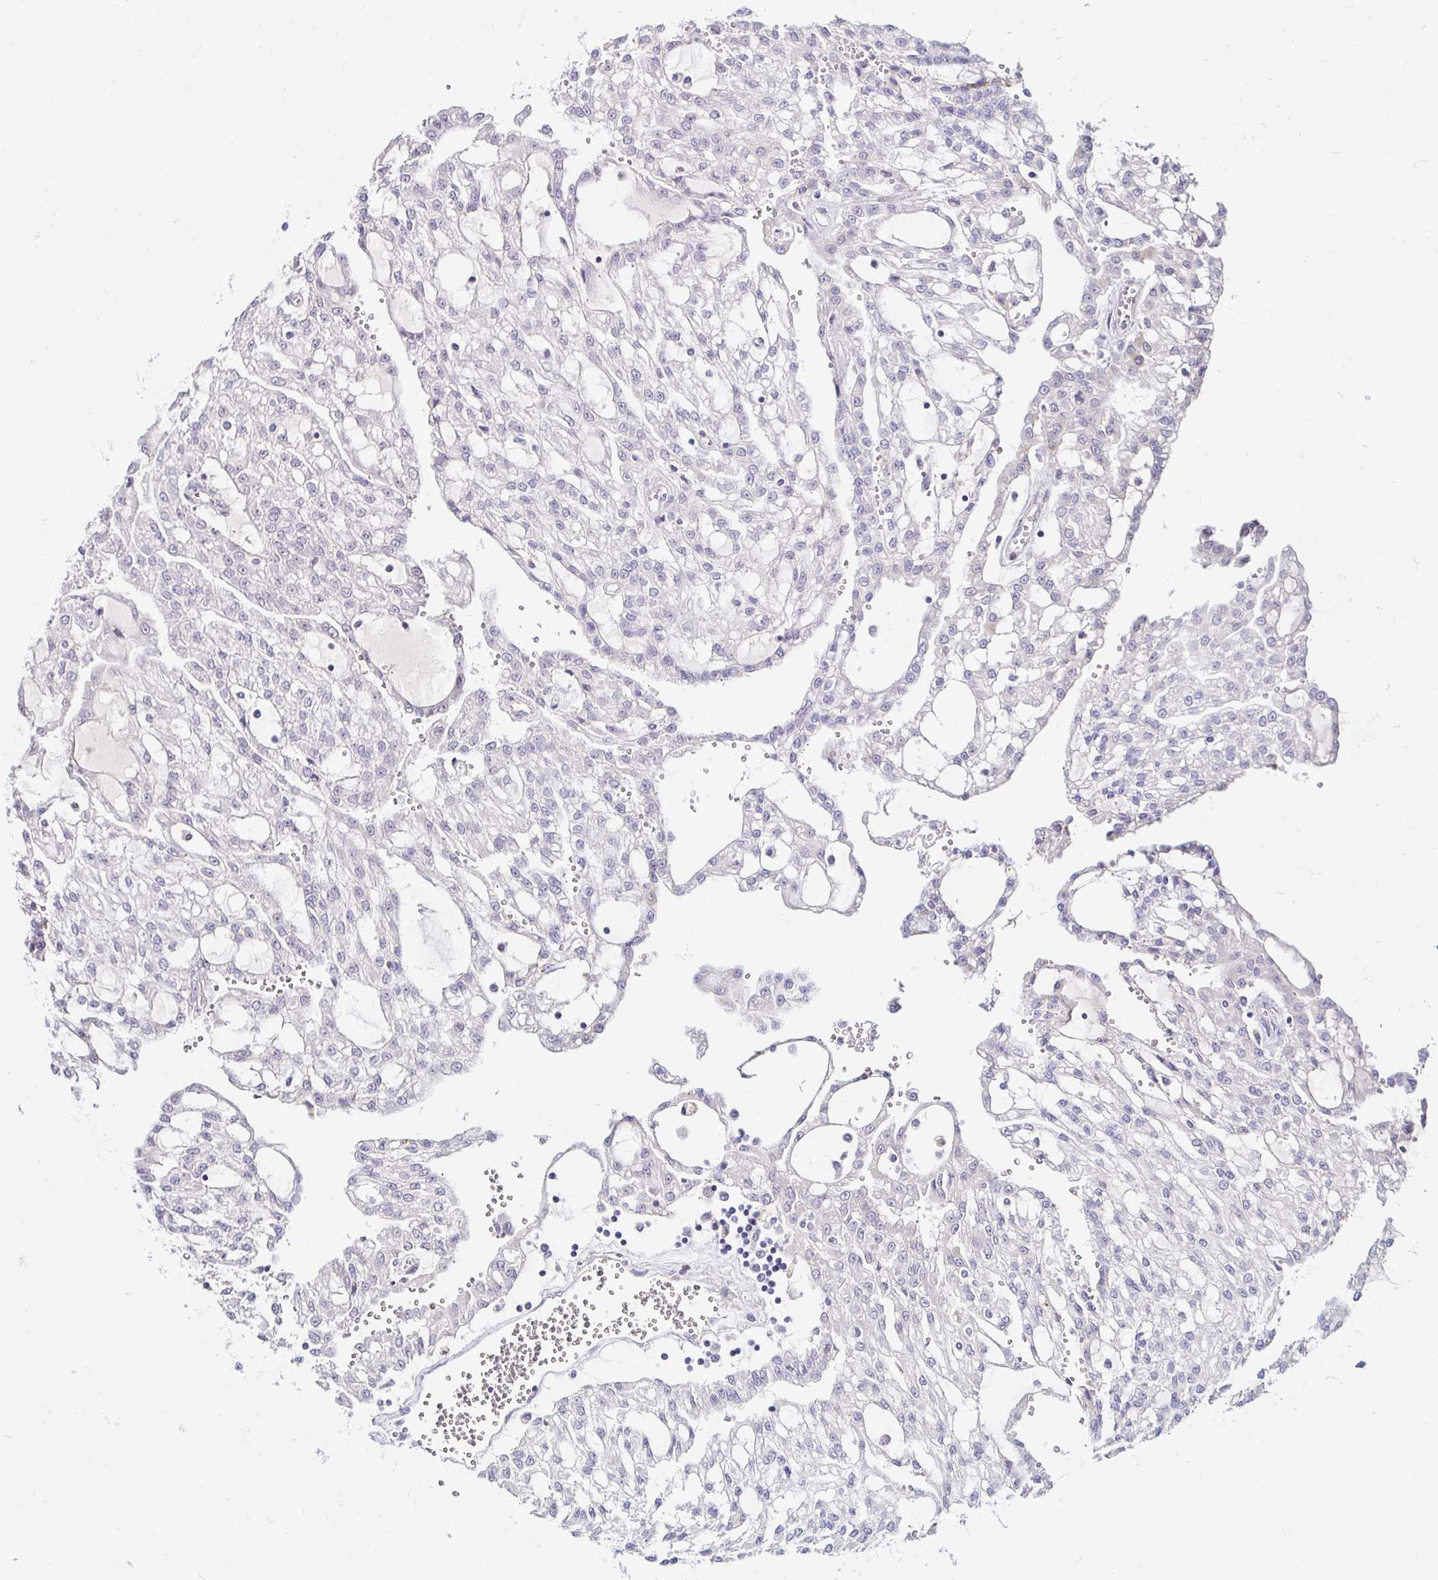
{"staining": {"intensity": "negative", "quantity": "none", "location": "none"}, "tissue": "renal cancer", "cell_type": "Tumor cells", "image_type": "cancer", "snomed": [{"axis": "morphology", "description": "Adenocarcinoma, NOS"}, {"axis": "topography", "description": "Kidney"}], "caption": "Tumor cells show no significant expression in renal cancer.", "gene": "GUCY1A1", "patient": {"sex": "male", "age": 63}}